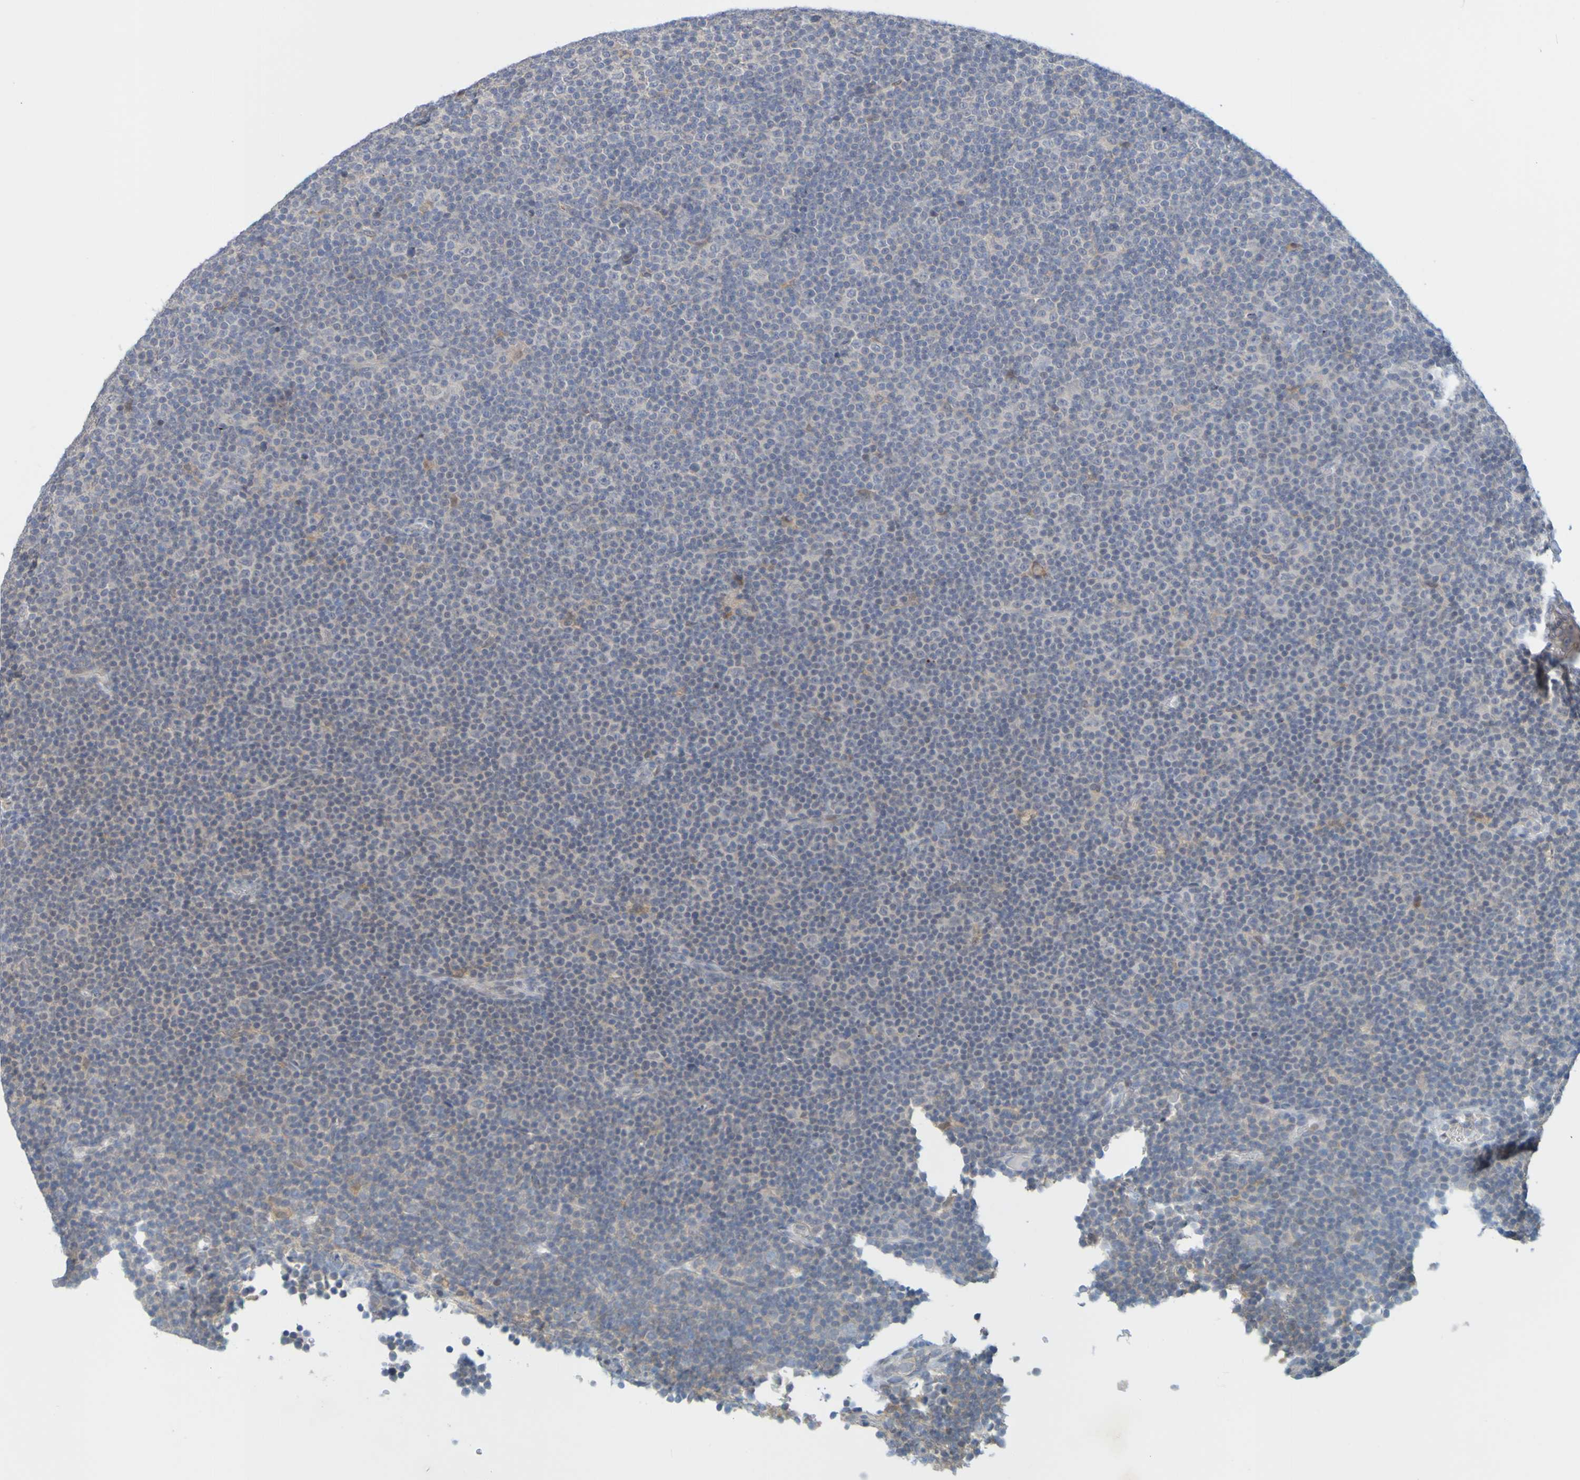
{"staining": {"intensity": "negative", "quantity": "none", "location": "none"}, "tissue": "lymphoma", "cell_type": "Tumor cells", "image_type": "cancer", "snomed": [{"axis": "morphology", "description": "Malignant lymphoma, non-Hodgkin's type, Low grade"}, {"axis": "topography", "description": "Lymph node"}], "caption": "A high-resolution photomicrograph shows IHC staining of lymphoma, which shows no significant staining in tumor cells.", "gene": "LILRB5", "patient": {"sex": "female", "age": 67}}